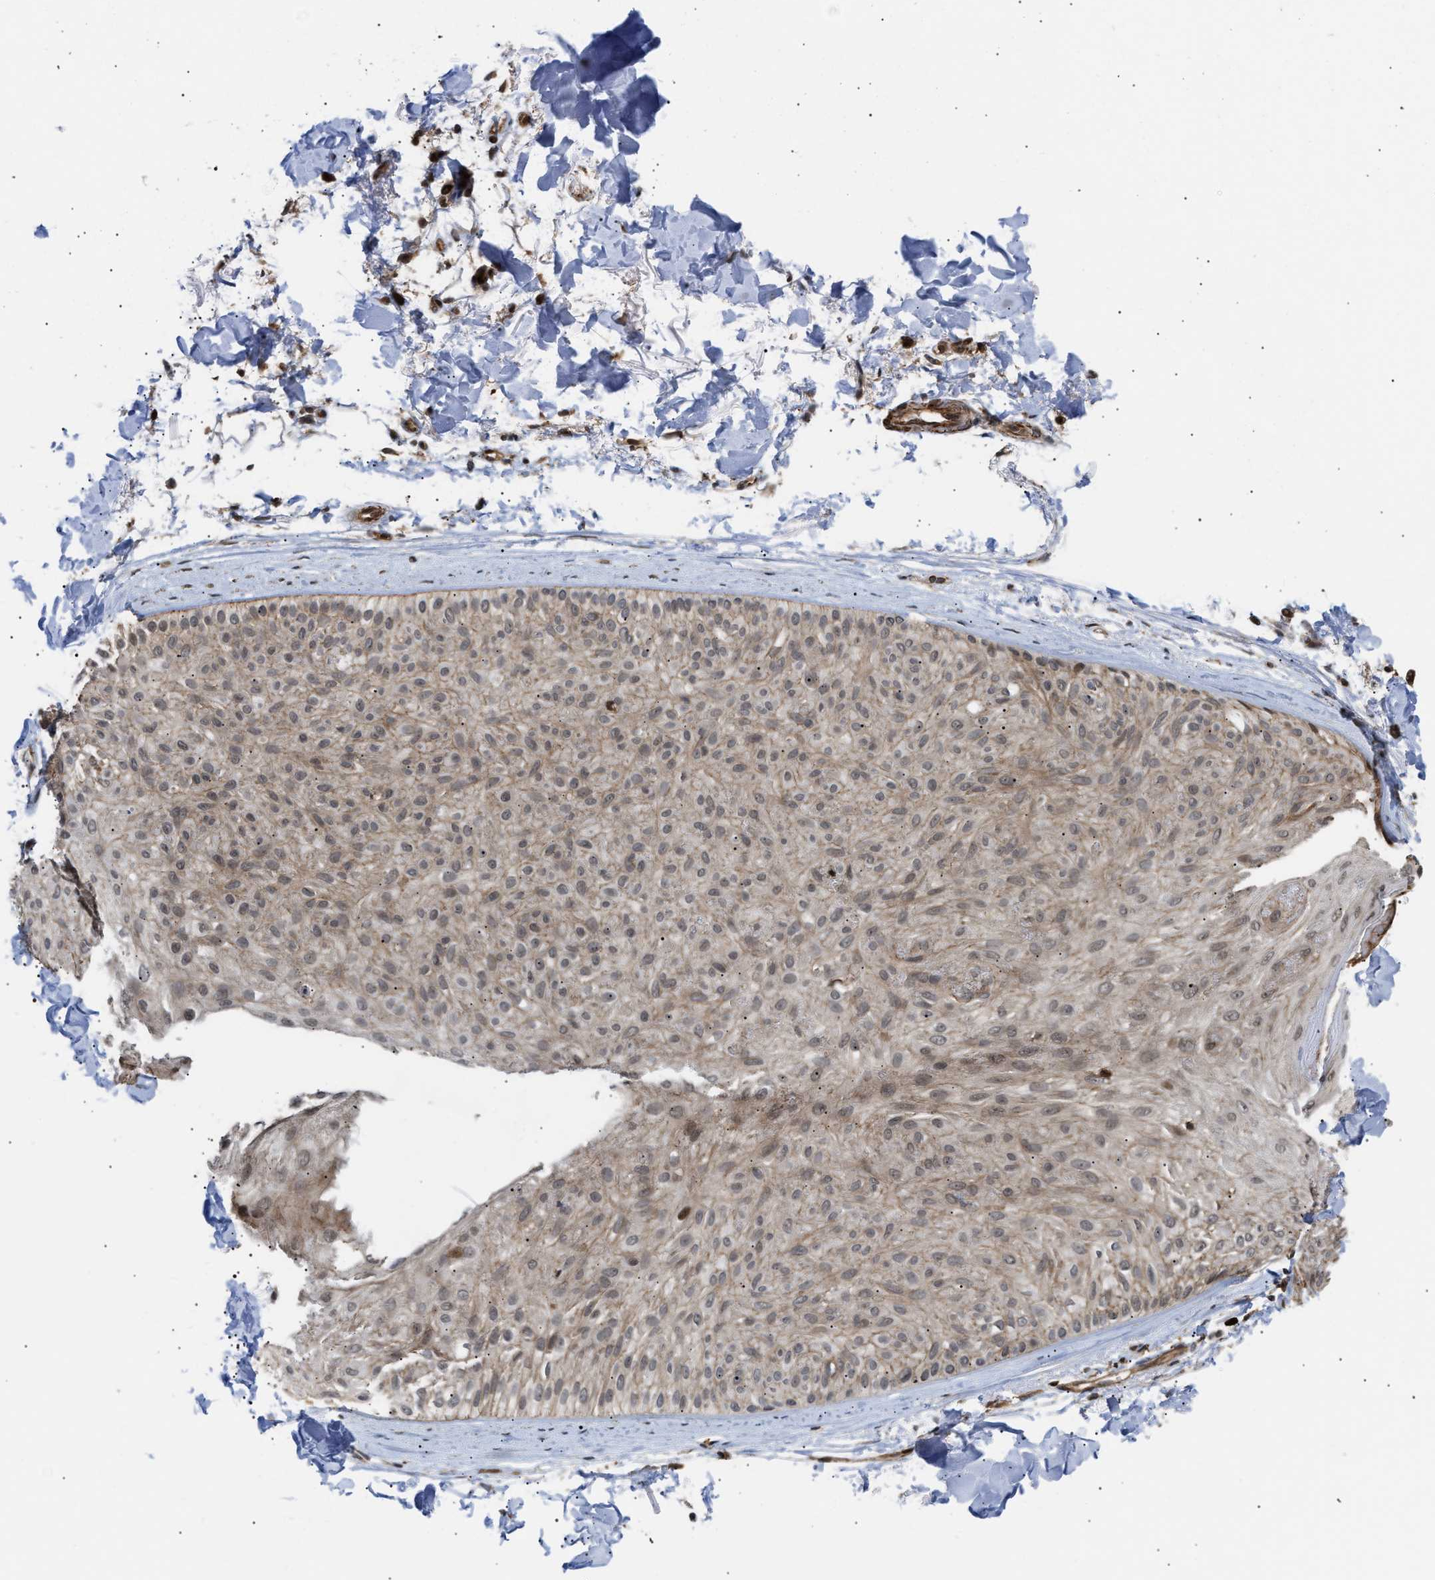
{"staining": {"intensity": "weak", "quantity": "<25%", "location": "cytoplasmic/membranous,nuclear"}, "tissue": "skin cancer", "cell_type": "Tumor cells", "image_type": "cancer", "snomed": [{"axis": "morphology", "description": "Normal tissue, NOS"}, {"axis": "morphology", "description": "Basal cell carcinoma"}, {"axis": "topography", "description": "Skin"}], "caption": "Skin basal cell carcinoma was stained to show a protein in brown. There is no significant staining in tumor cells.", "gene": "STAU2", "patient": {"sex": "male", "age": 52}}